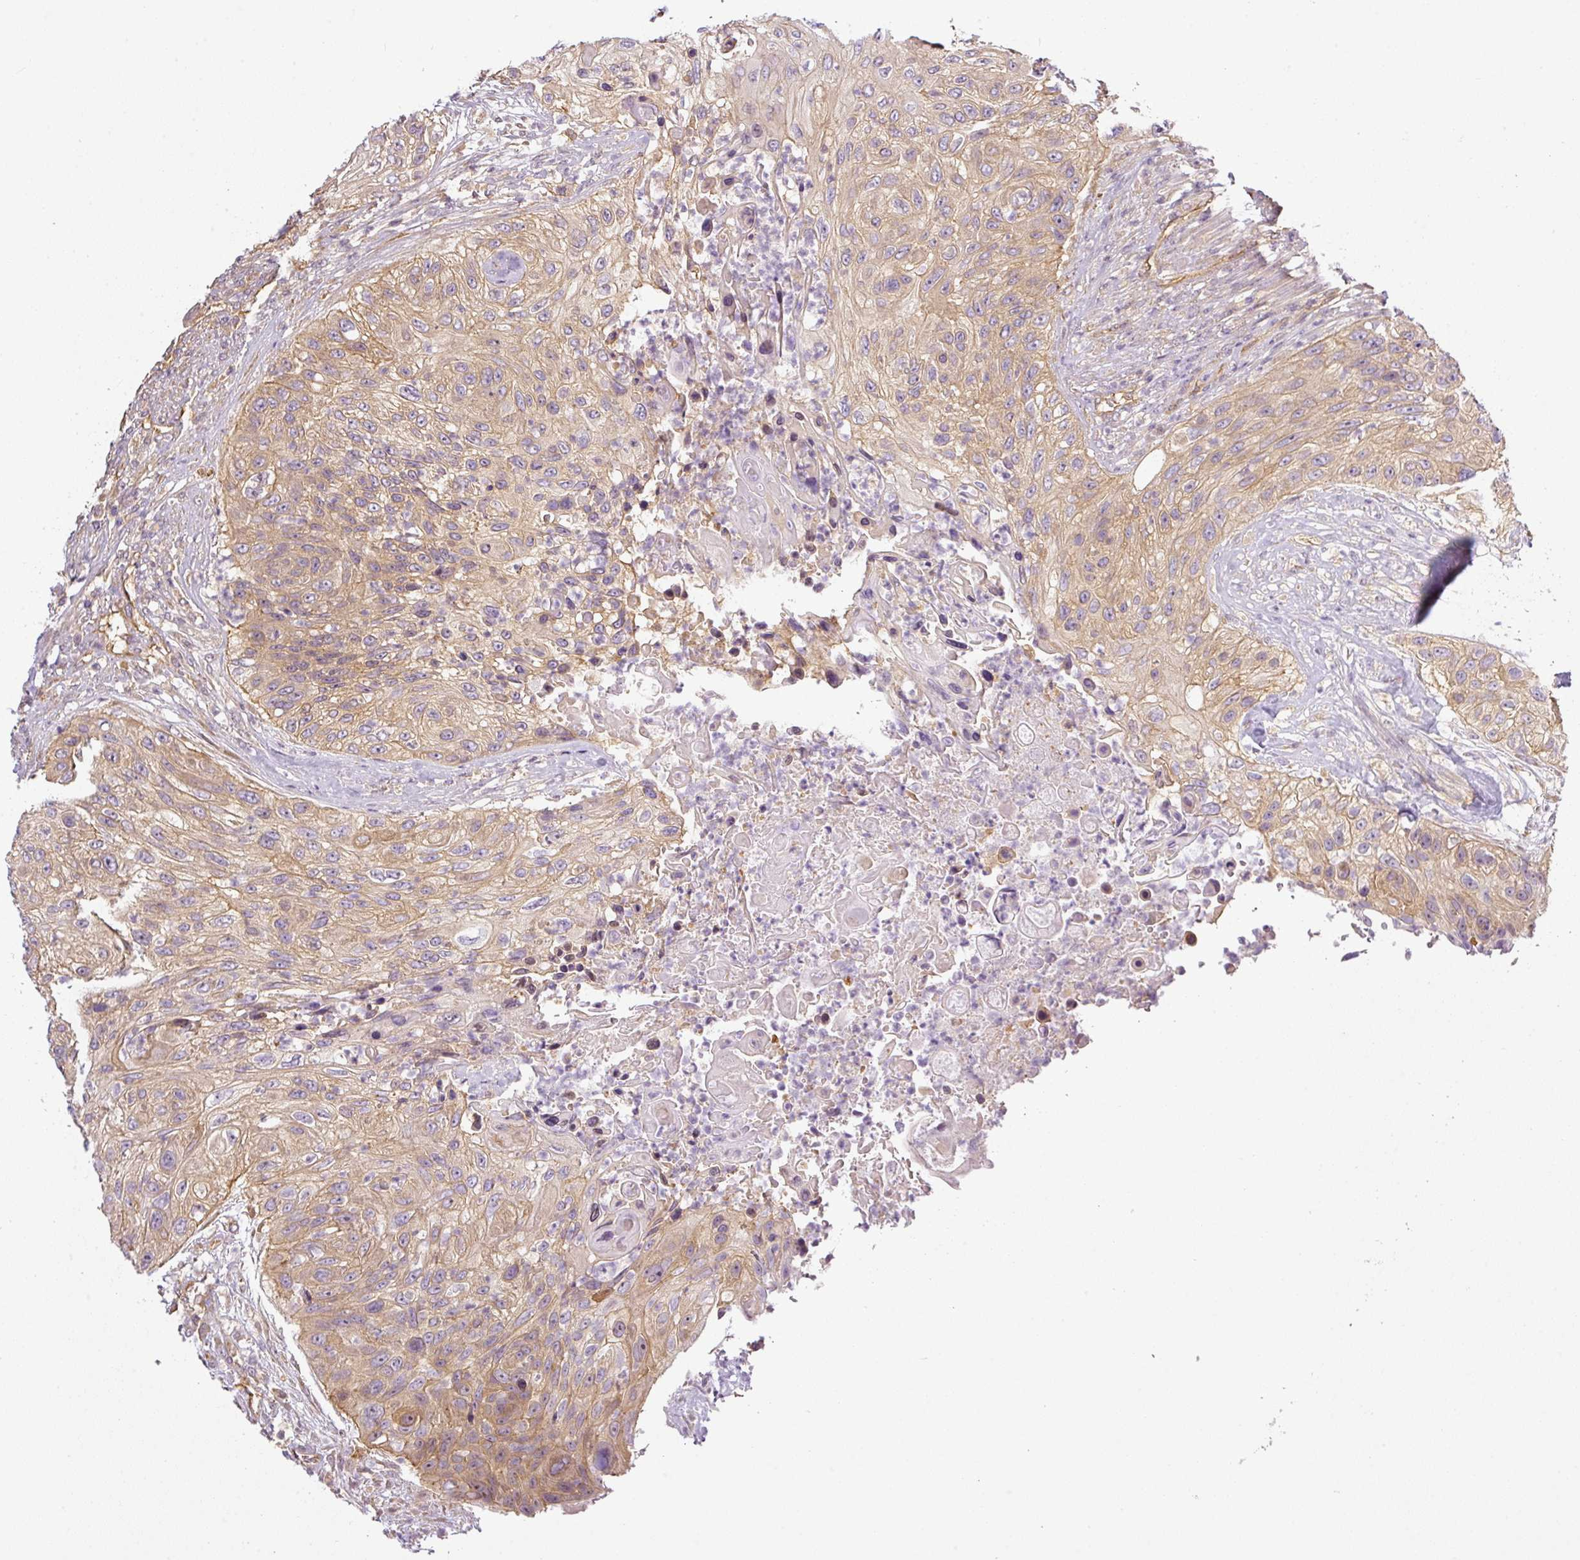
{"staining": {"intensity": "weak", "quantity": "25%-75%", "location": "cytoplasmic/membranous"}, "tissue": "urothelial cancer", "cell_type": "Tumor cells", "image_type": "cancer", "snomed": [{"axis": "morphology", "description": "Urothelial carcinoma, High grade"}, {"axis": "topography", "description": "Urinary bladder"}], "caption": "A brown stain shows weak cytoplasmic/membranous positivity of a protein in high-grade urothelial carcinoma tumor cells.", "gene": "ANKRD18A", "patient": {"sex": "female", "age": 60}}